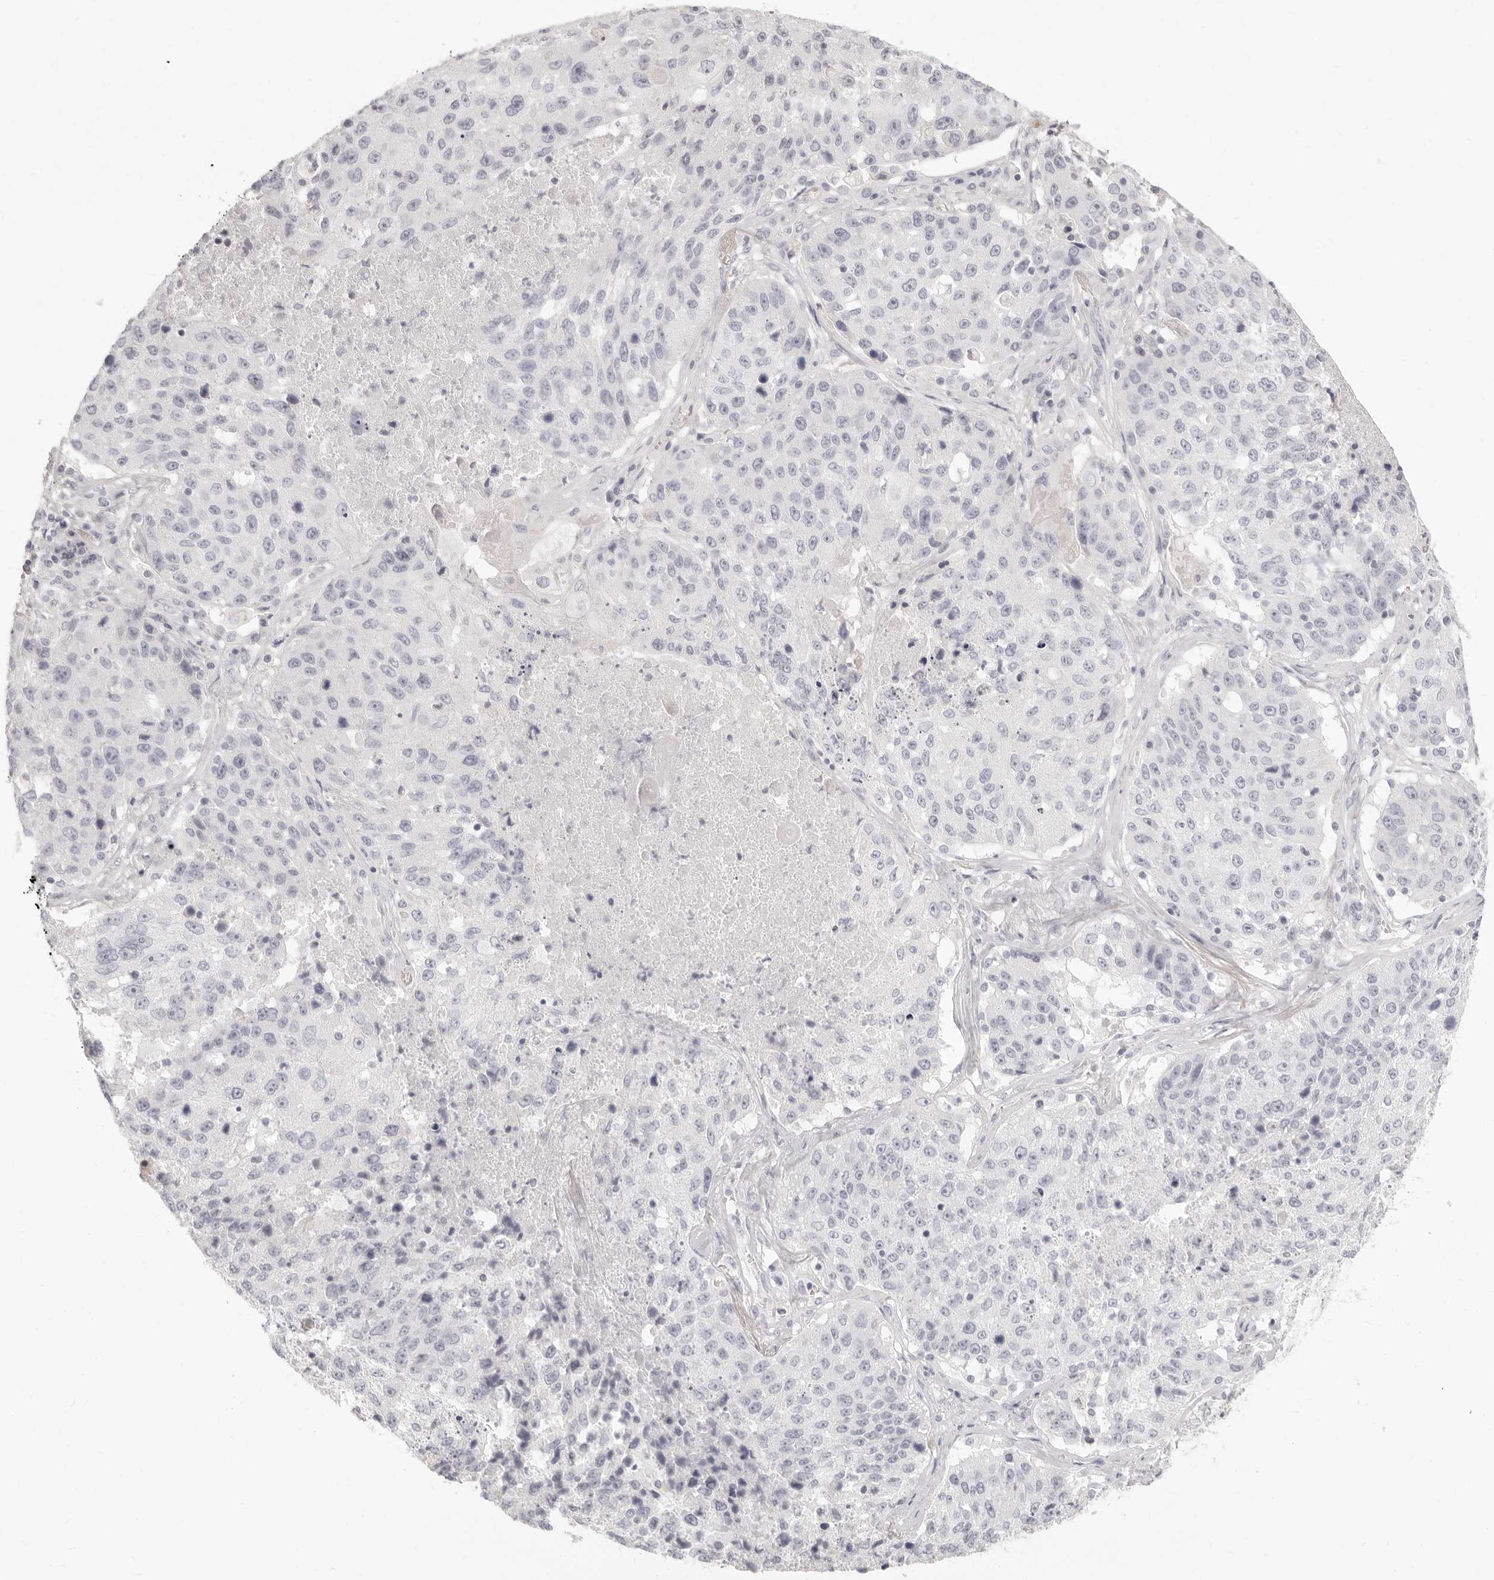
{"staining": {"intensity": "negative", "quantity": "none", "location": "none"}, "tissue": "lung cancer", "cell_type": "Tumor cells", "image_type": "cancer", "snomed": [{"axis": "morphology", "description": "Squamous cell carcinoma, NOS"}, {"axis": "topography", "description": "Lung"}], "caption": "A micrograph of human squamous cell carcinoma (lung) is negative for staining in tumor cells. (Brightfield microscopy of DAB (3,3'-diaminobenzidine) immunohistochemistry (IHC) at high magnification).", "gene": "FABP1", "patient": {"sex": "male", "age": 61}}